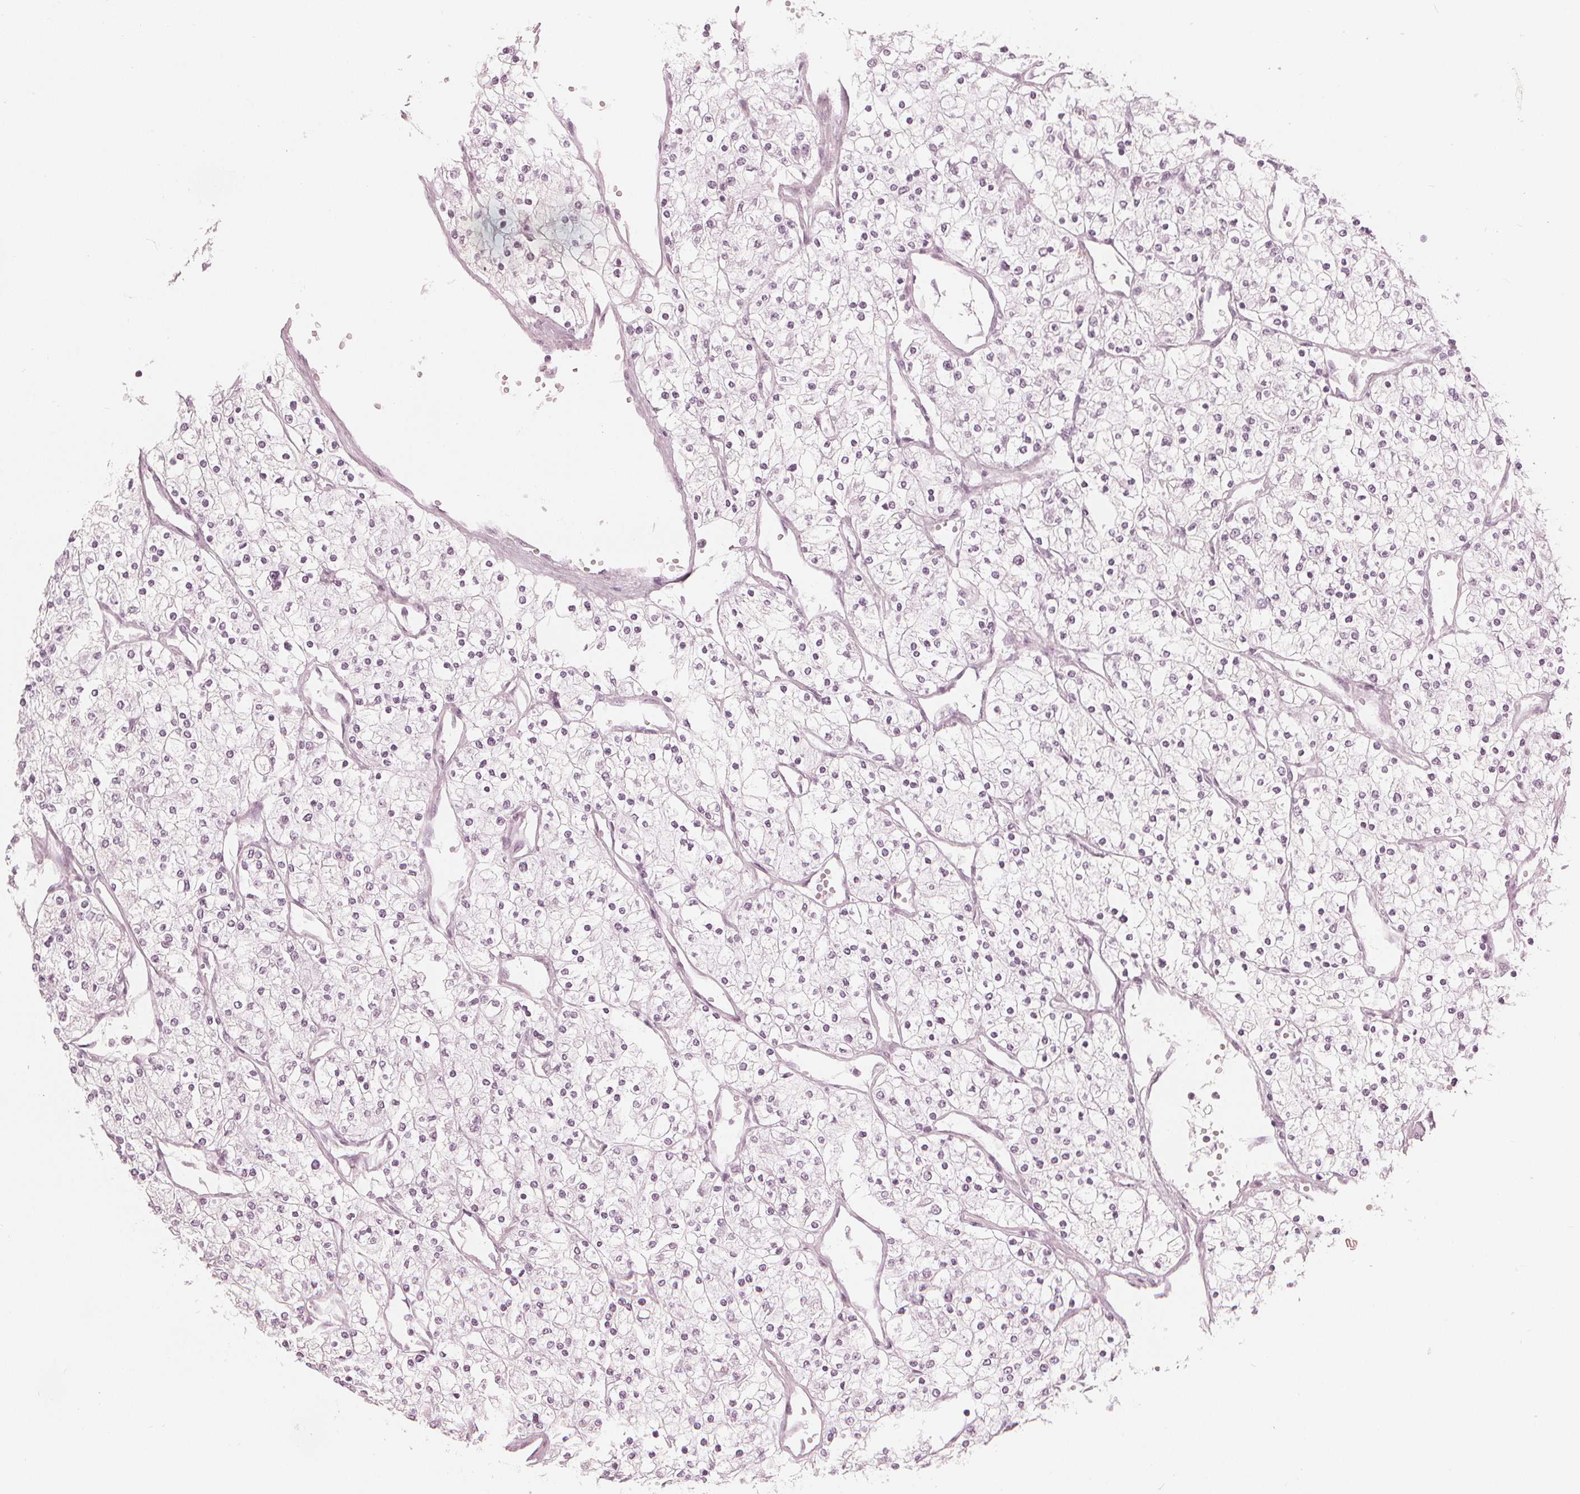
{"staining": {"intensity": "negative", "quantity": "none", "location": "none"}, "tissue": "renal cancer", "cell_type": "Tumor cells", "image_type": "cancer", "snomed": [{"axis": "morphology", "description": "Adenocarcinoma, NOS"}, {"axis": "topography", "description": "Kidney"}], "caption": "This is an immunohistochemistry micrograph of adenocarcinoma (renal). There is no expression in tumor cells.", "gene": "PAEP", "patient": {"sex": "male", "age": 80}}